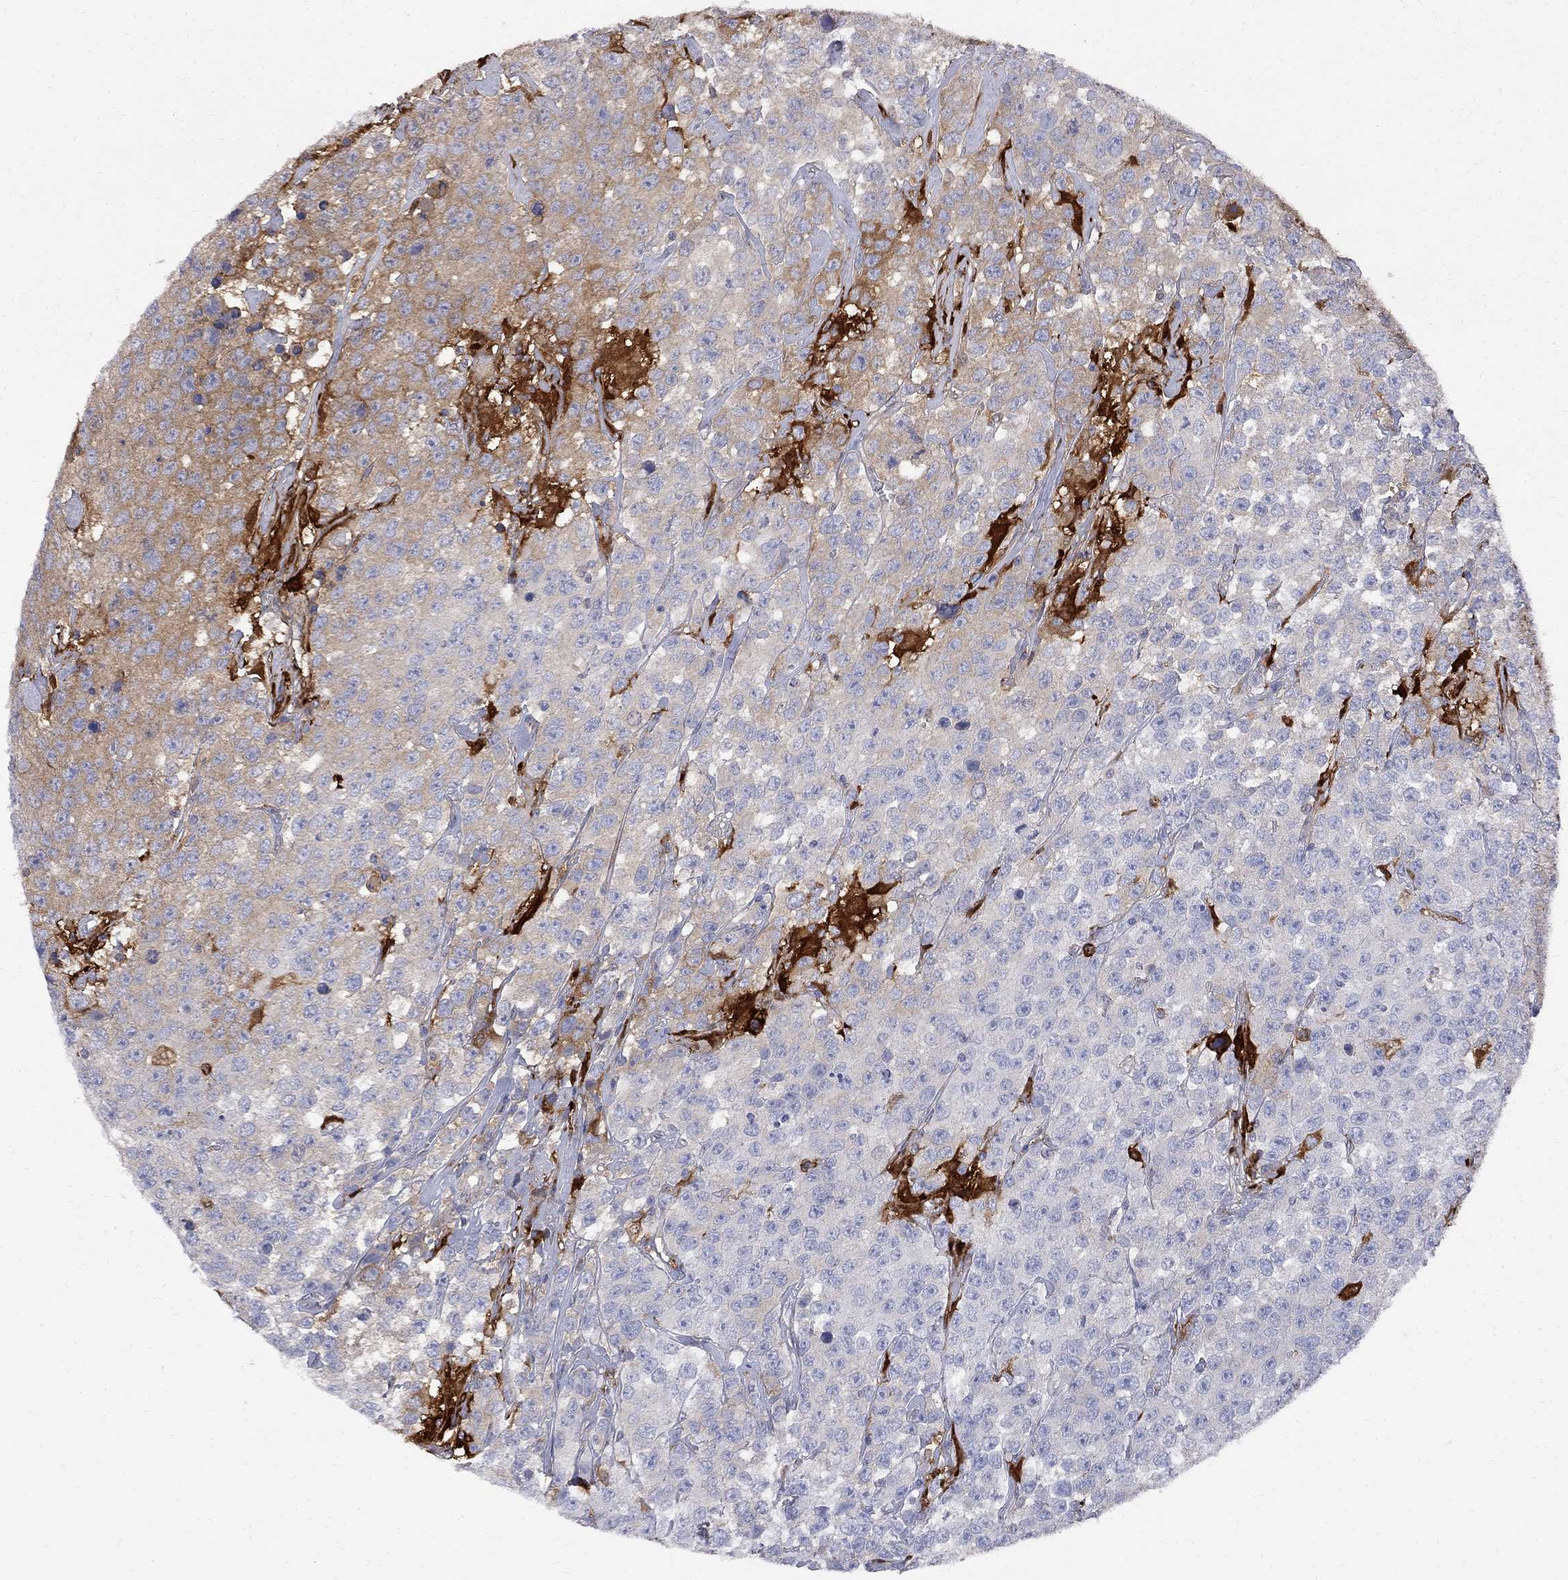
{"staining": {"intensity": "moderate", "quantity": "<25%", "location": "cytoplasmic/membranous"}, "tissue": "testis cancer", "cell_type": "Tumor cells", "image_type": "cancer", "snomed": [{"axis": "morphology", "description": "Seminoma, NOS"}, {"axis": "topography", "description": "Testis"}], "caption": "Moderate cytoplasmic/membranous expression is identified in approximately <25% of tumor cells in testis cancer.", "gene": "MTHFR", "patient": {"sex": "male", "age": 59}}